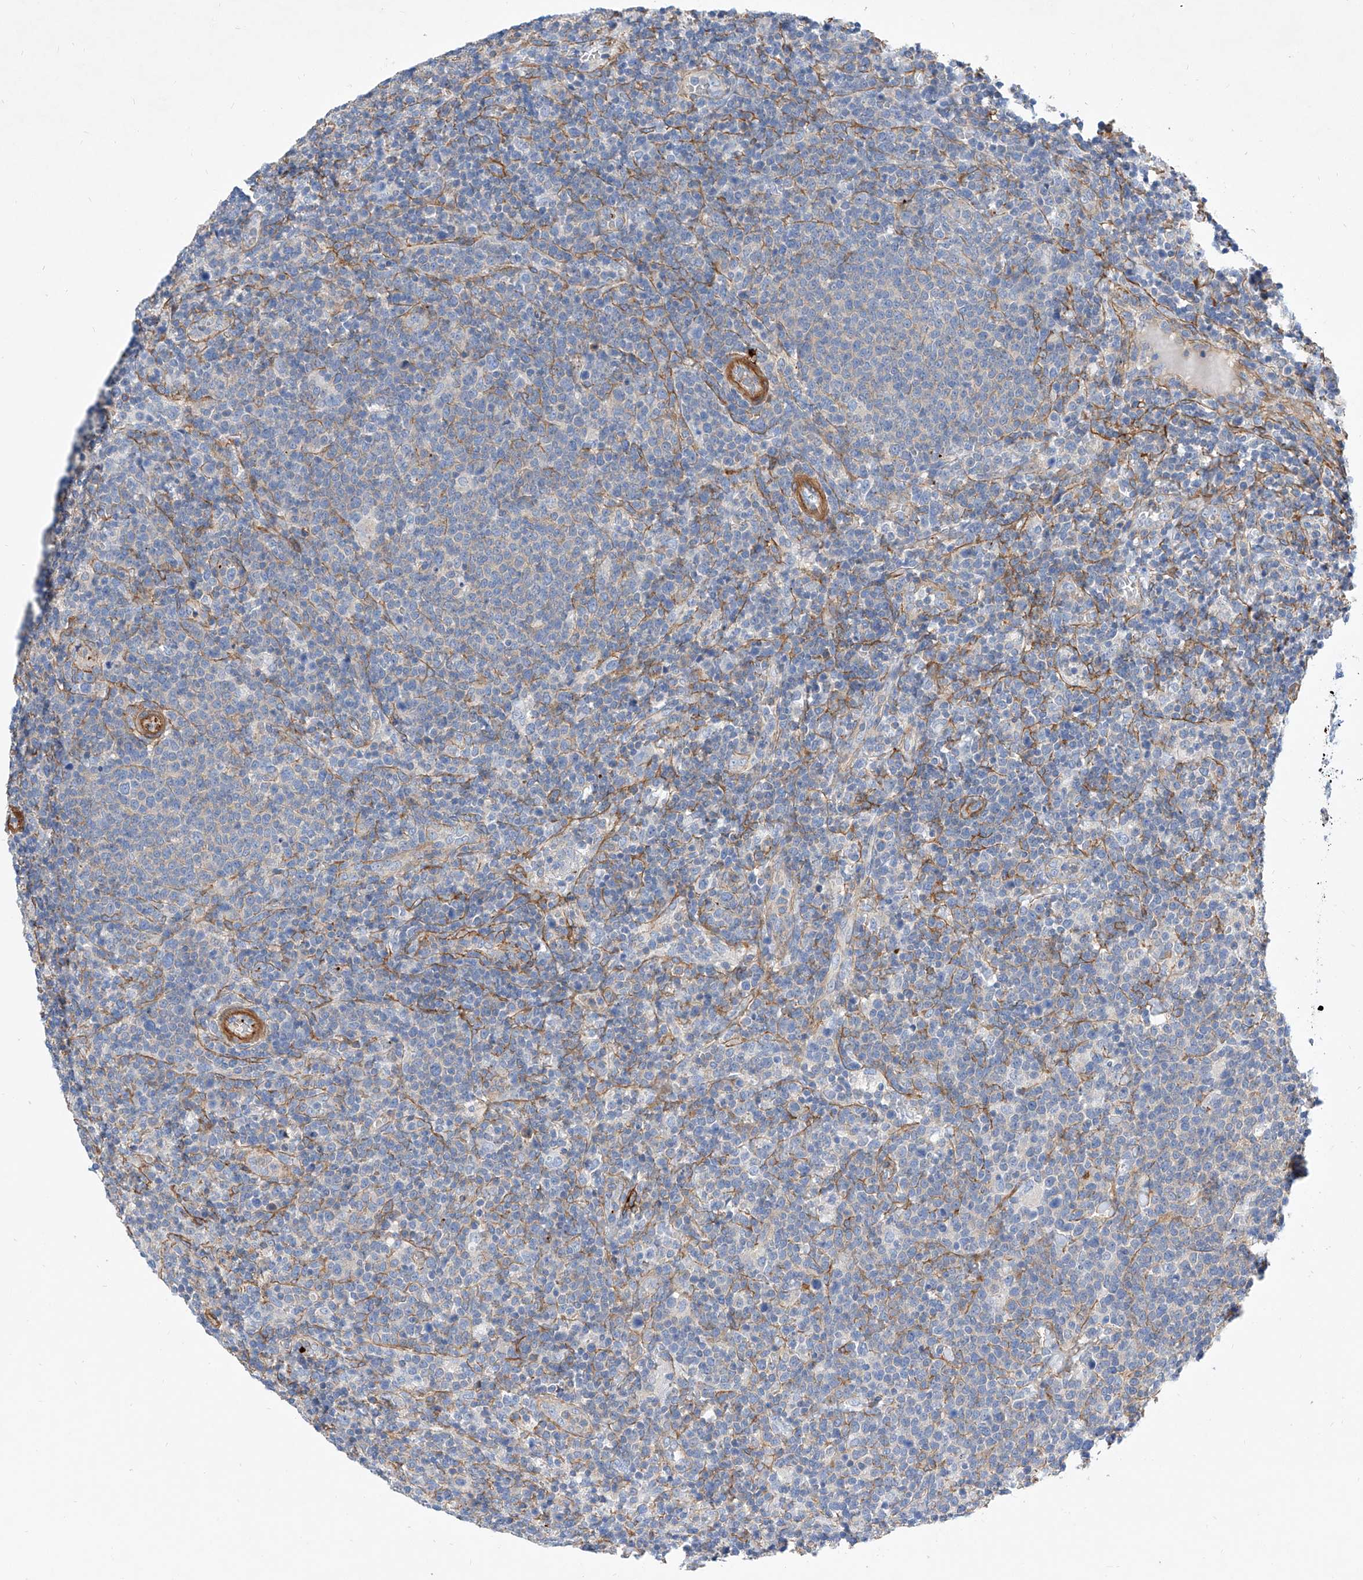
{"staining": {"intensity": "negative", "quantity": "none", "location": "none"}, "tissue": "lymphoma", "cell_type": "Tumor cells", "image_type": "cancer", "snomed": [{"axis": "morphology", "description": "Malignant lymphoma, non-Hodgkin's type, High grade"}, {"axis": "topography", "description": "Lymph node"}], "caption": "The micrograph reveals no staining of tumor cells in lymphoma.", "gene": "TAS2R60", "patient": {"sex": "male", "age": 61}}